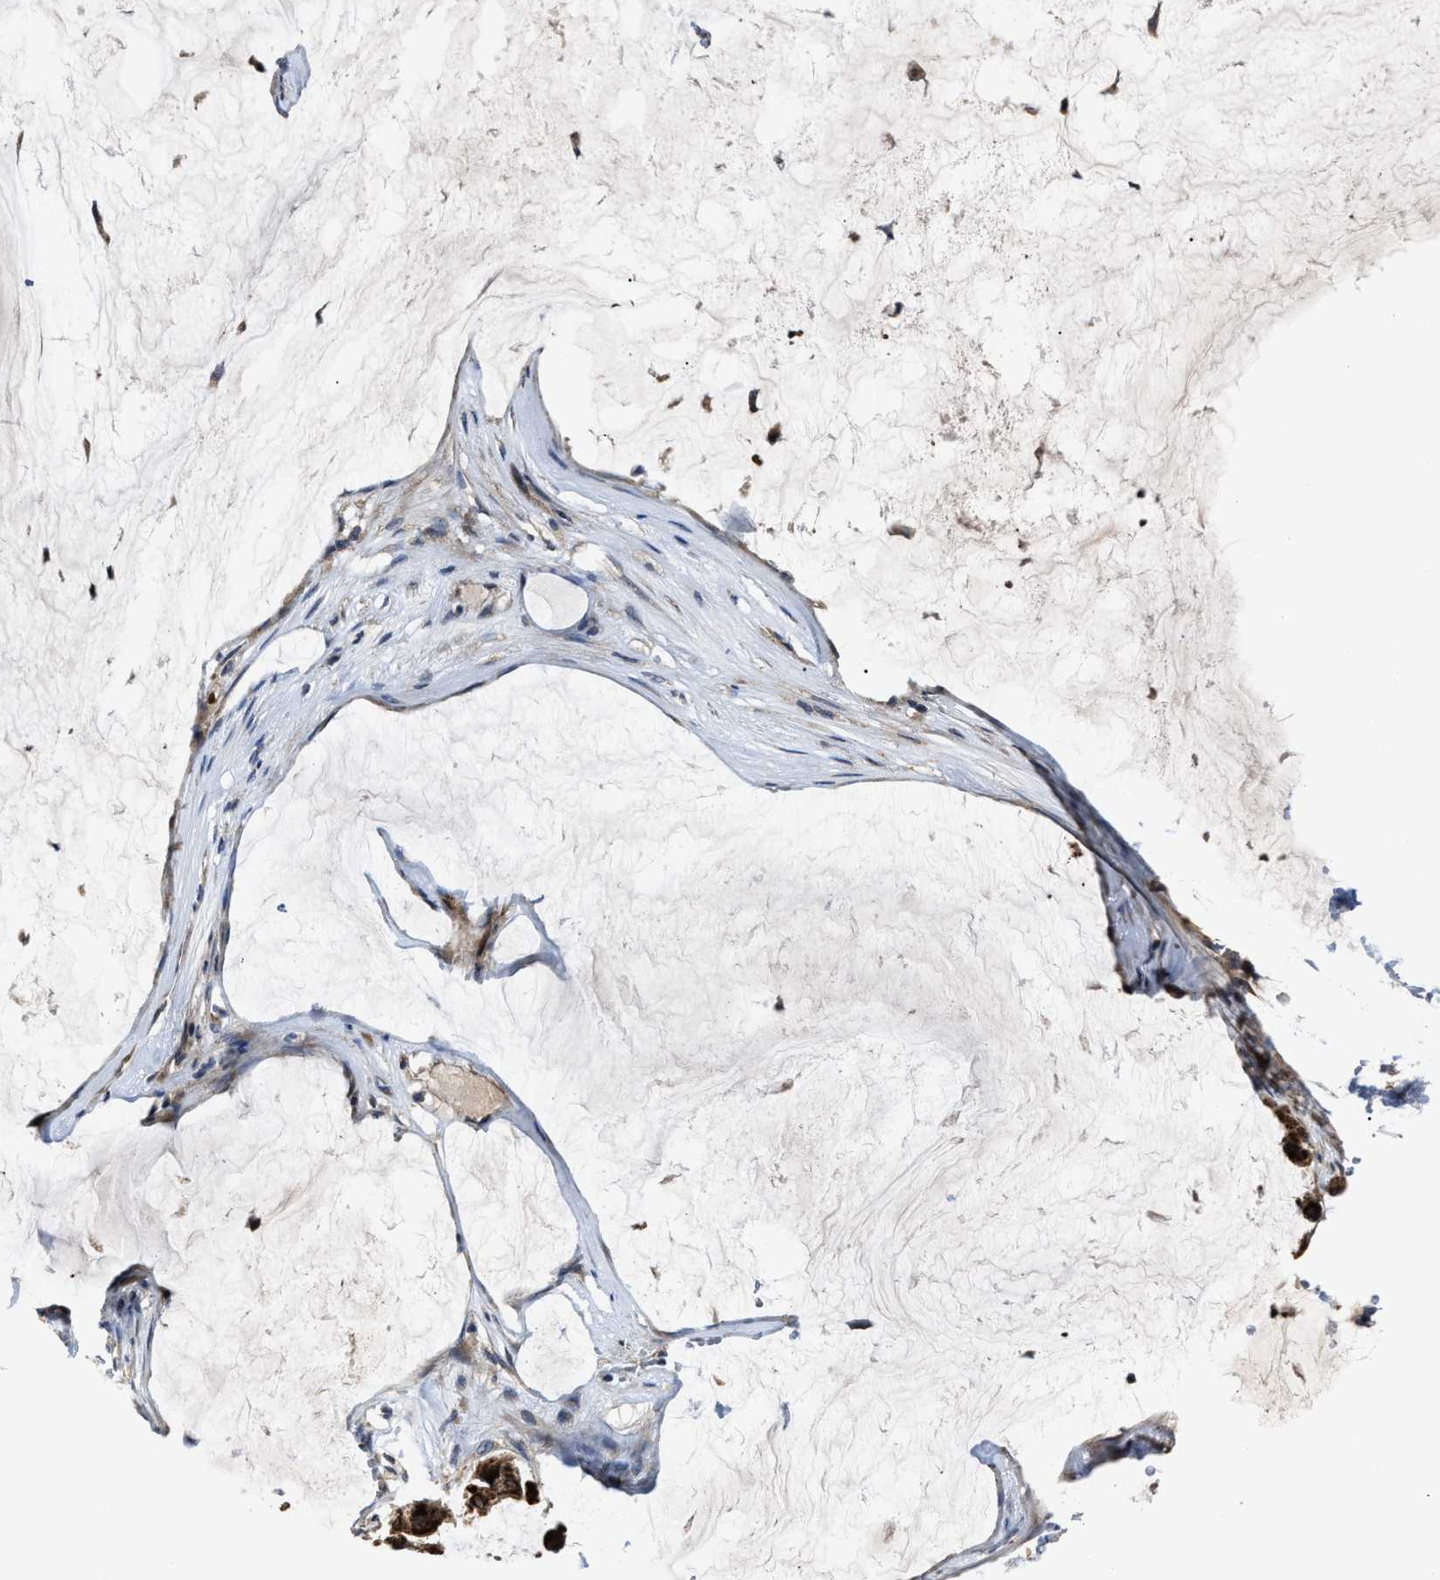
{"staining": {"intensity": "strong", "quantity": ">75%", "location": "cytoplasmic/membranous"}, "tissue": "pancreatic cancer", "cell_type": "Tumor cells", "image_type": "cancer", "snomed": [{"axis": "morphology", "description": "Adenocarcinoma, NOS"}, {"axis": "topography", "description": "Pancreas"}], "caption": "Immunohistochemical staining of pancreatic adenocarcinoma exhibits high levels of strong cytoplasmic/membranous protein staining in approximately >75% of tumor cells. Nuclei are stained in blue.", "gene": "PASK", "patient": {"sex": "male", "age": 41}}